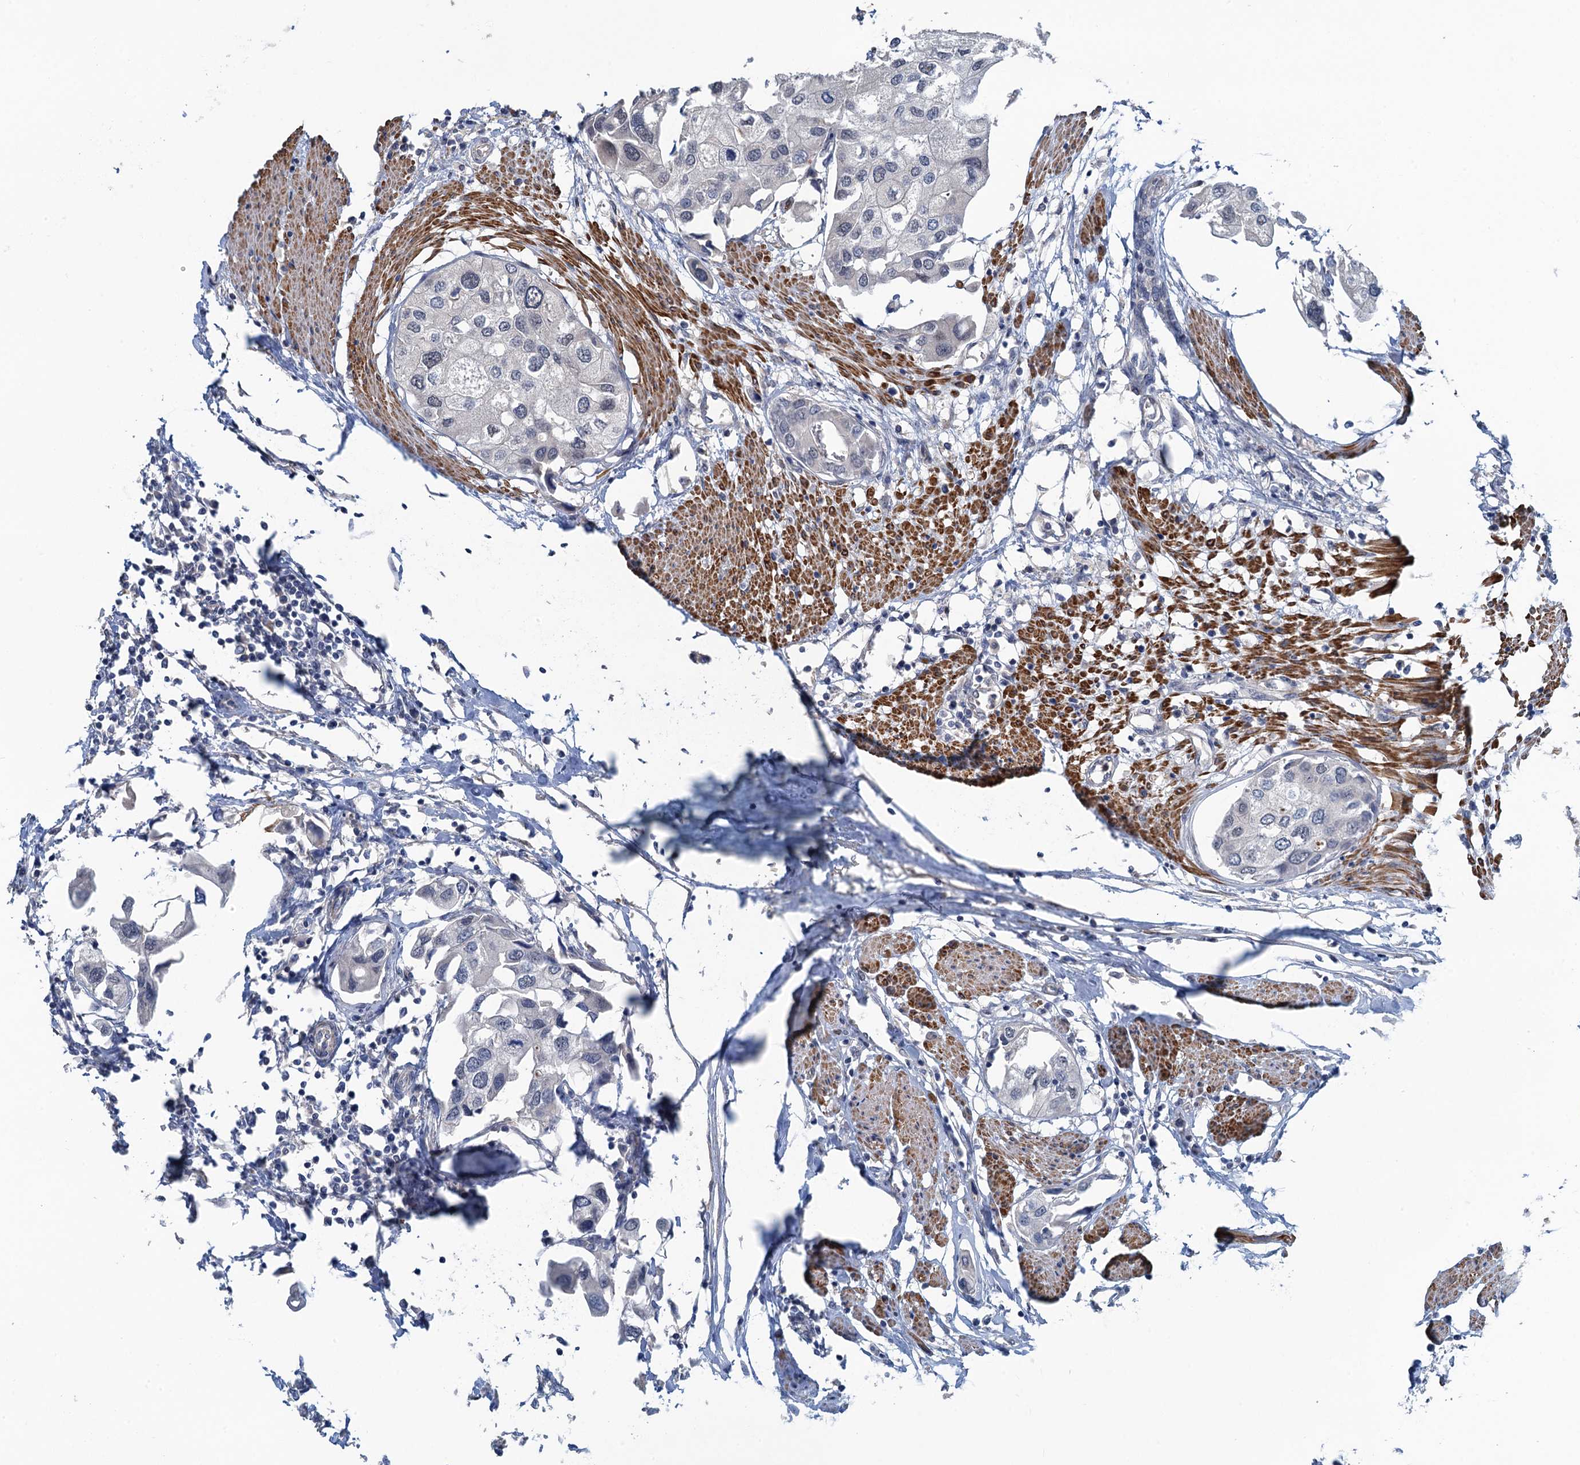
{"staining": {"intensity": "negative", "quantity": "none", "location": "none"}, "tissue": "urothelial cancer", "cell_type": "Tumor cells", "image_type": "cancer", "snomed": [{"axis": "morphology", "description": "Urothelial carcinoma, High grade"}, {"axis": "topography", "description": "Urinary bladder"}], "caption": "This is a histopathology image of IHC staining of urothelial cancer, which shows no staining in tumor cells.", "gene": "MYO16", "patient": {"sex": "male", "age": 64}}